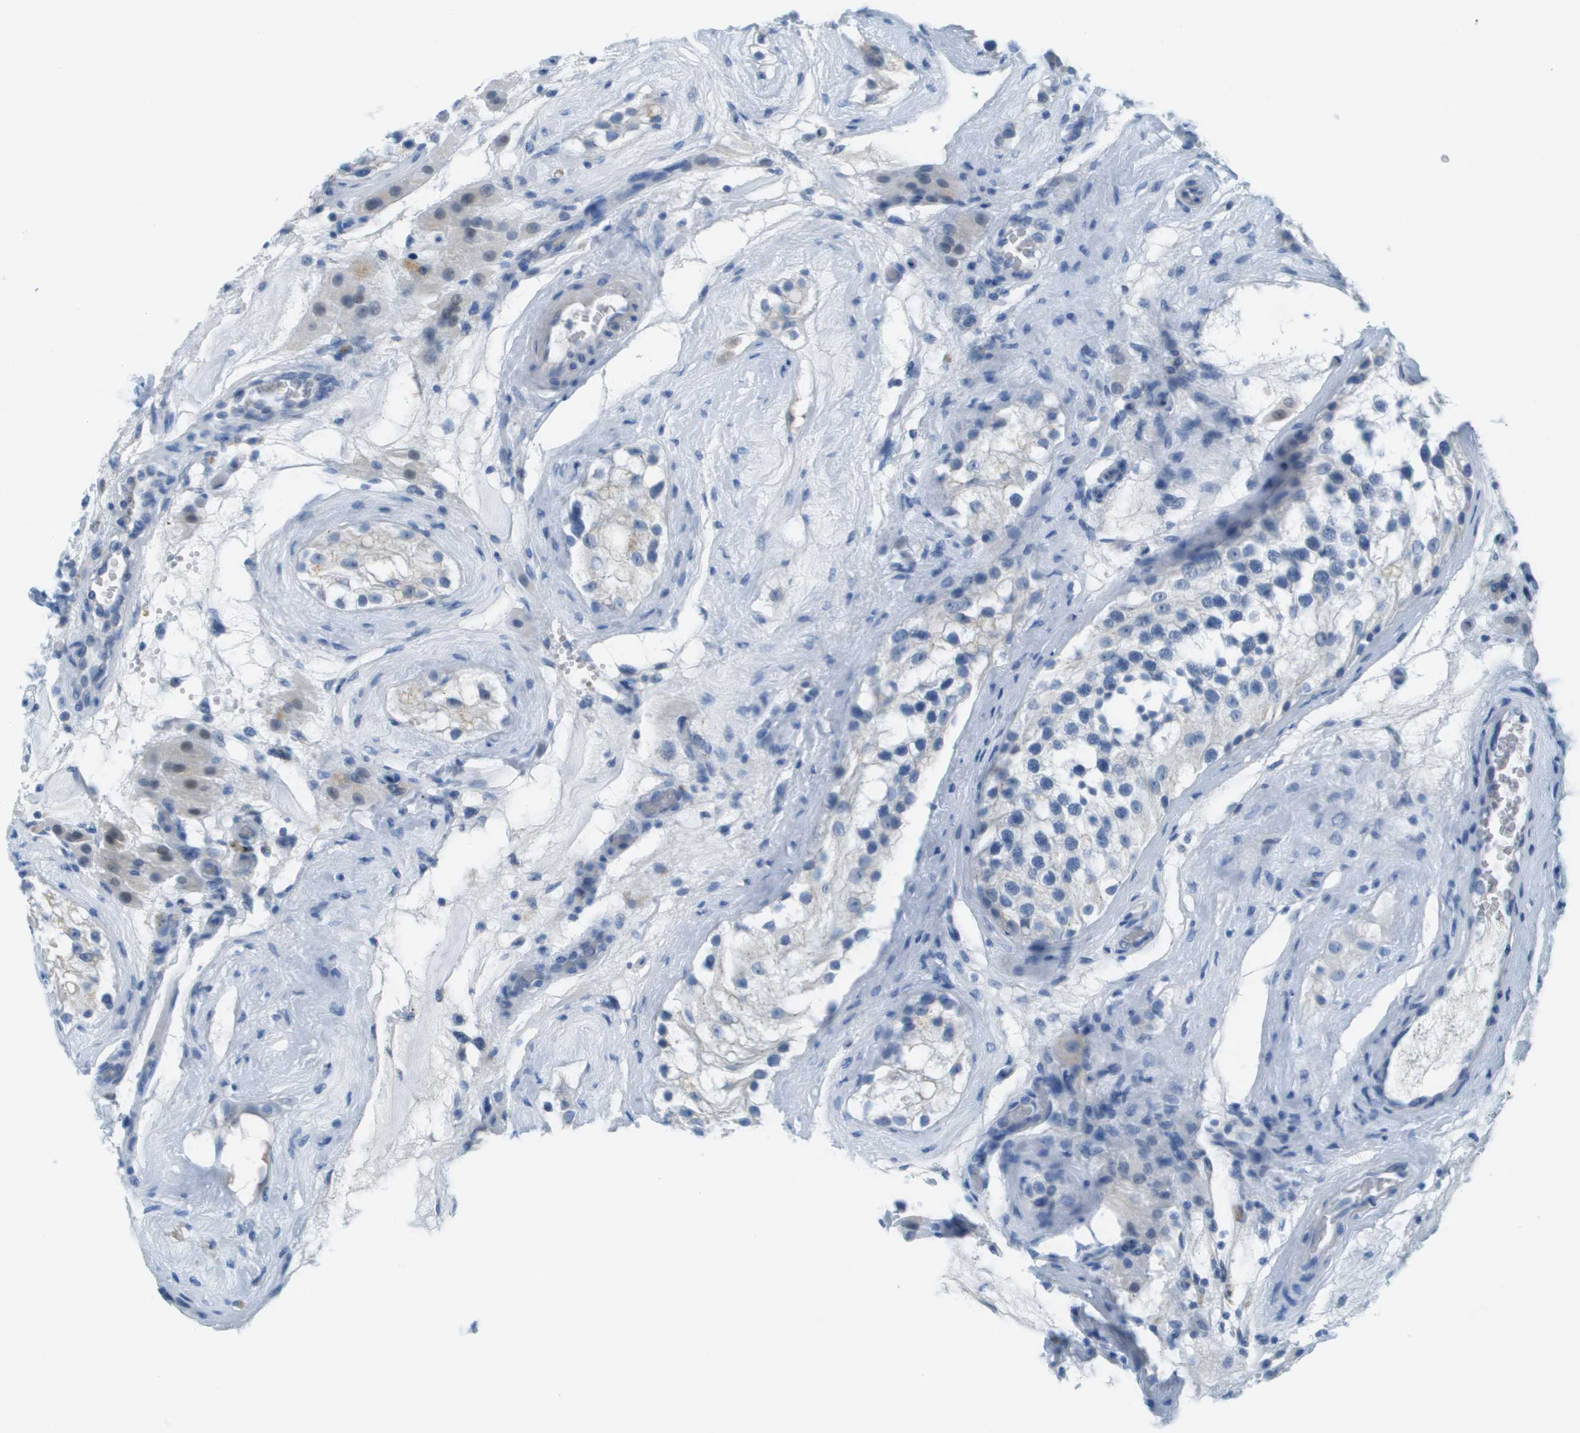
{"staining": {"intensity": "negative", "quantity": "none", "location": "none"}, "tissue": "testis", "cell_type": "Cells in seminiferous ducts", "image_type": "normal", "snomed": [{"axis": "morphology", "description": "Normal tissue, NOS"}, {"axis": "morphology", "description": "Seminoma, NOS"}, {"axis": "topography", "description": "Testis"}], "caption": "The histopathology image exhibits no staining of cells in seminiferous ducts in unremarkable testis.", "gene": "CDHR2", "patient": {"sex": "male", "age": 71}}